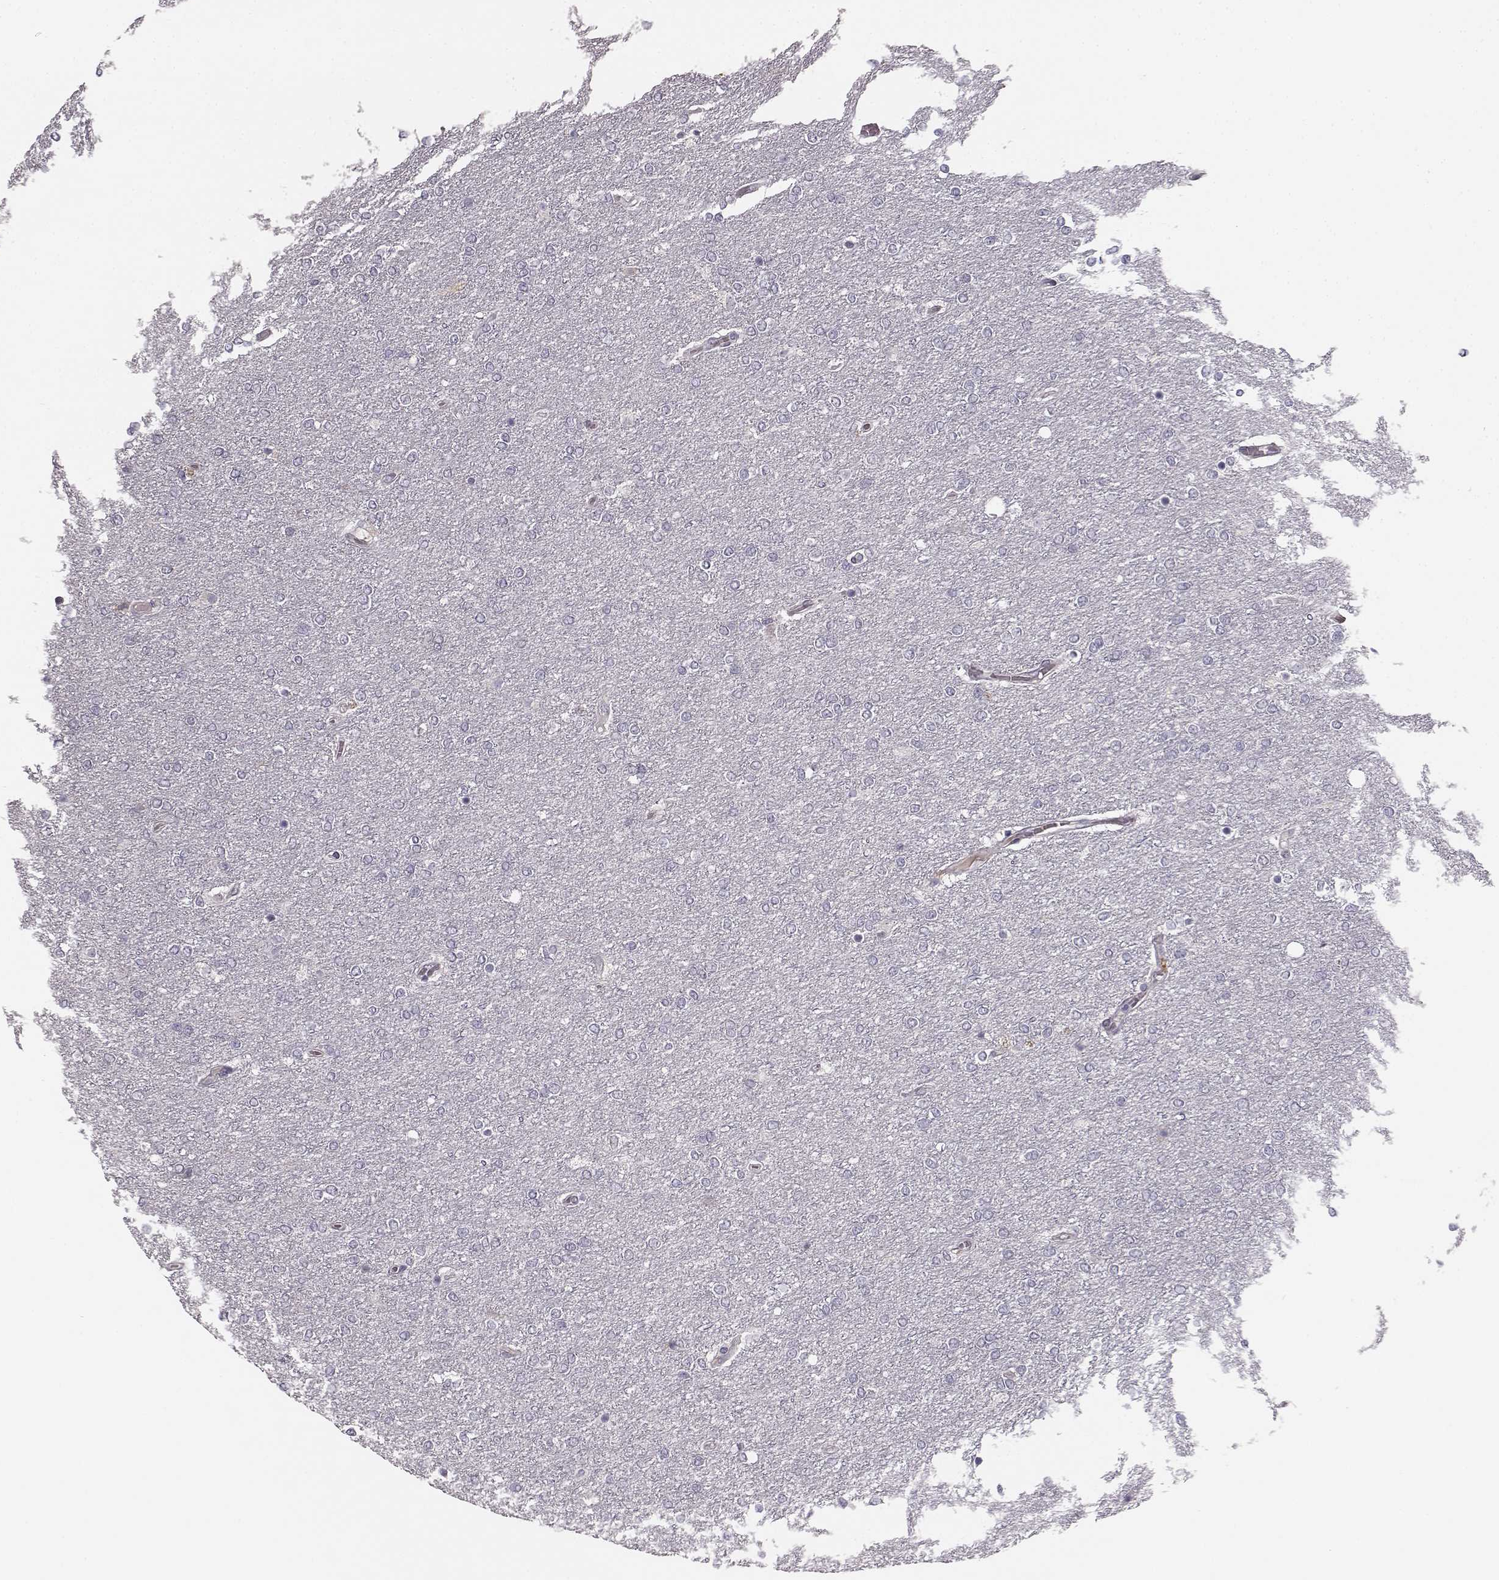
{"staining": {"intensity": "negative", "quantity": "none", "location": "none"}, "tissue": "glioma", "cell_type": "Tumor cells", "image_type": "cancer", "snomed": [{"axis": "morphology", "description": "Glioma, malignant, High grade"}, {"axis": "topography", "description": "Brain"}], "caption": "Immunohistochemical staining of glioma displays no significant expression in tumor cells.", "gene": "BFSP2", "patient": {"sex": "female", "age": 61}}